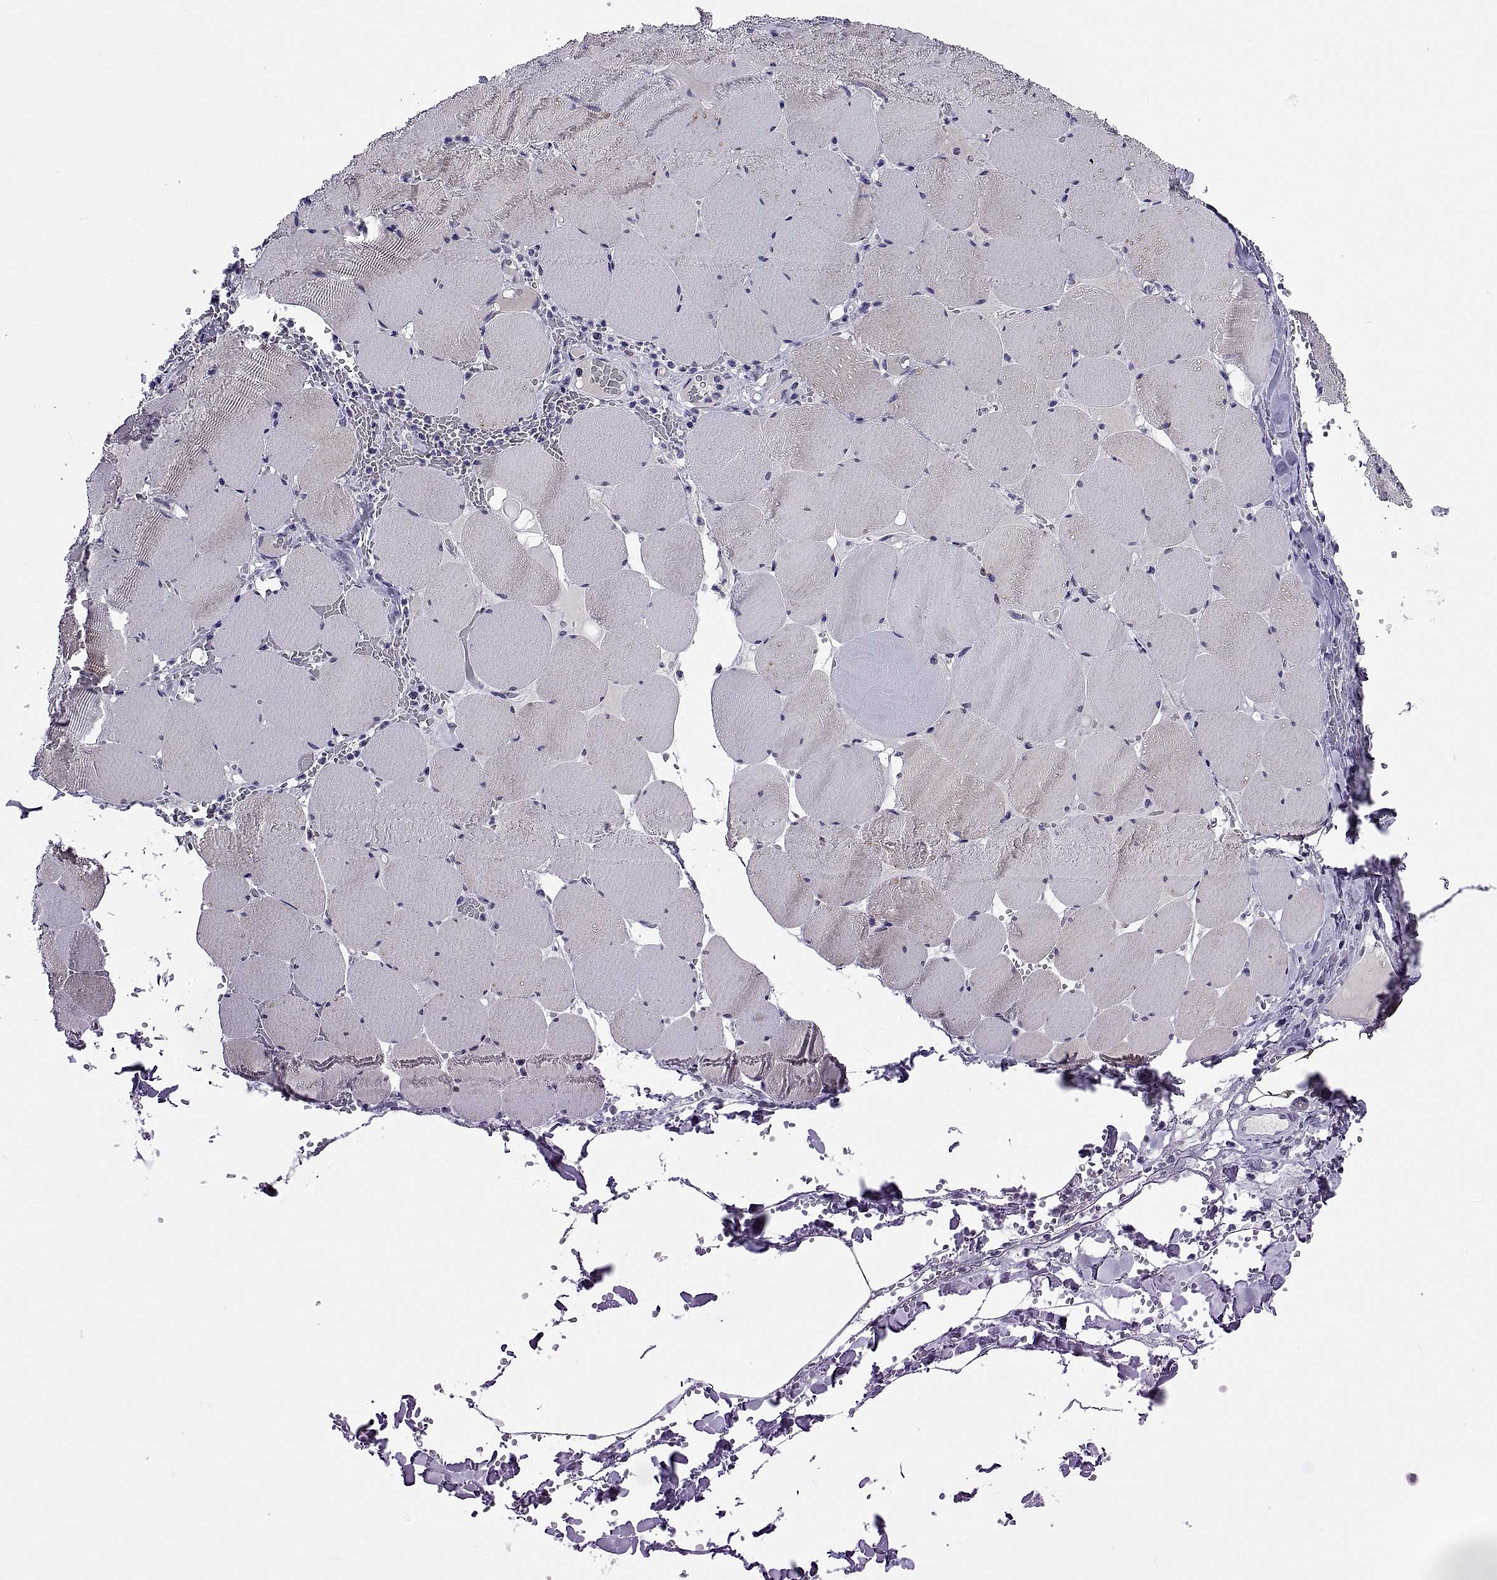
{"staining": {"intensity": "weak", "quantity": "<25%", "location": "cytoplasmic/membranous"}, "tissue": "skeletal muscle", "cell_type": "Myocytes", "image_type": "normal", "snomed": [{"axis": "morphology", "description": "Normal tissue, NOS"}, {"axis": "morphology", "description": "Malignant melanoma, Metastatic site"}, {"axis": "topography", "description": "Skeletal muscle"}], "caption": "This is an immunohistochemistry (IHC) micrograph of unremarkable skeletal muscle. There is no staining in myocytes.", "gene": "TGFBR3L", "patient": {"sex": "male", "age": 50}}